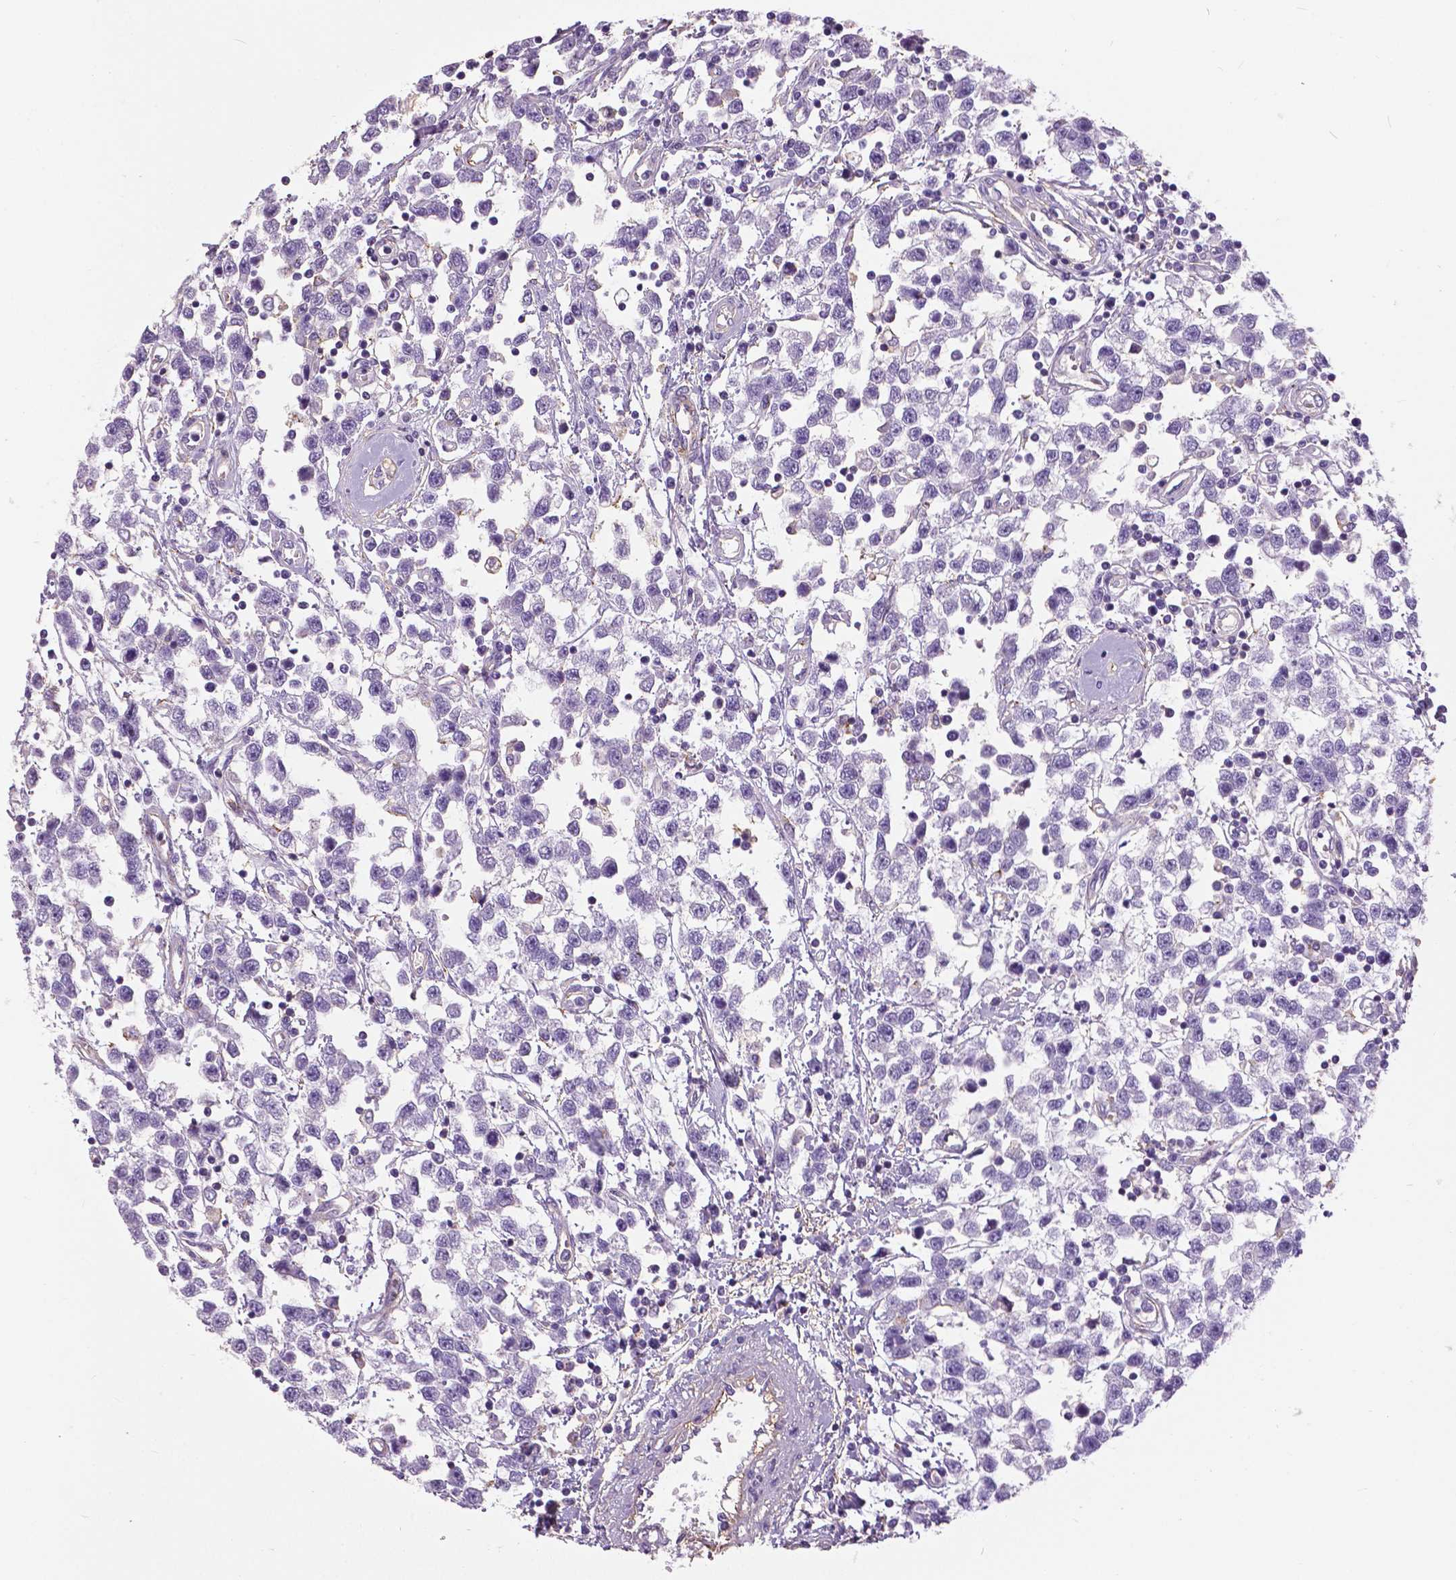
{"staining": {"intensity": "negative", "quantity": "none", "location": "none"}, "tissue": "testis cancer", "cell_type": "Tumor cells", "image_type": "cancer", "snomed": [{"axis": "morphology", "description": "Seminoma, NOS"}, {"axis": "topography", "description": "Testis"}], "caption": "Tumor cells show no significant protein positivity in testis cancer (seminoma). (DAB immunohistochemistry visualized using brightfield microscopy, high magnification).", "gene": "ANXA13", "patient": {"sex": "male", "age": 34}}